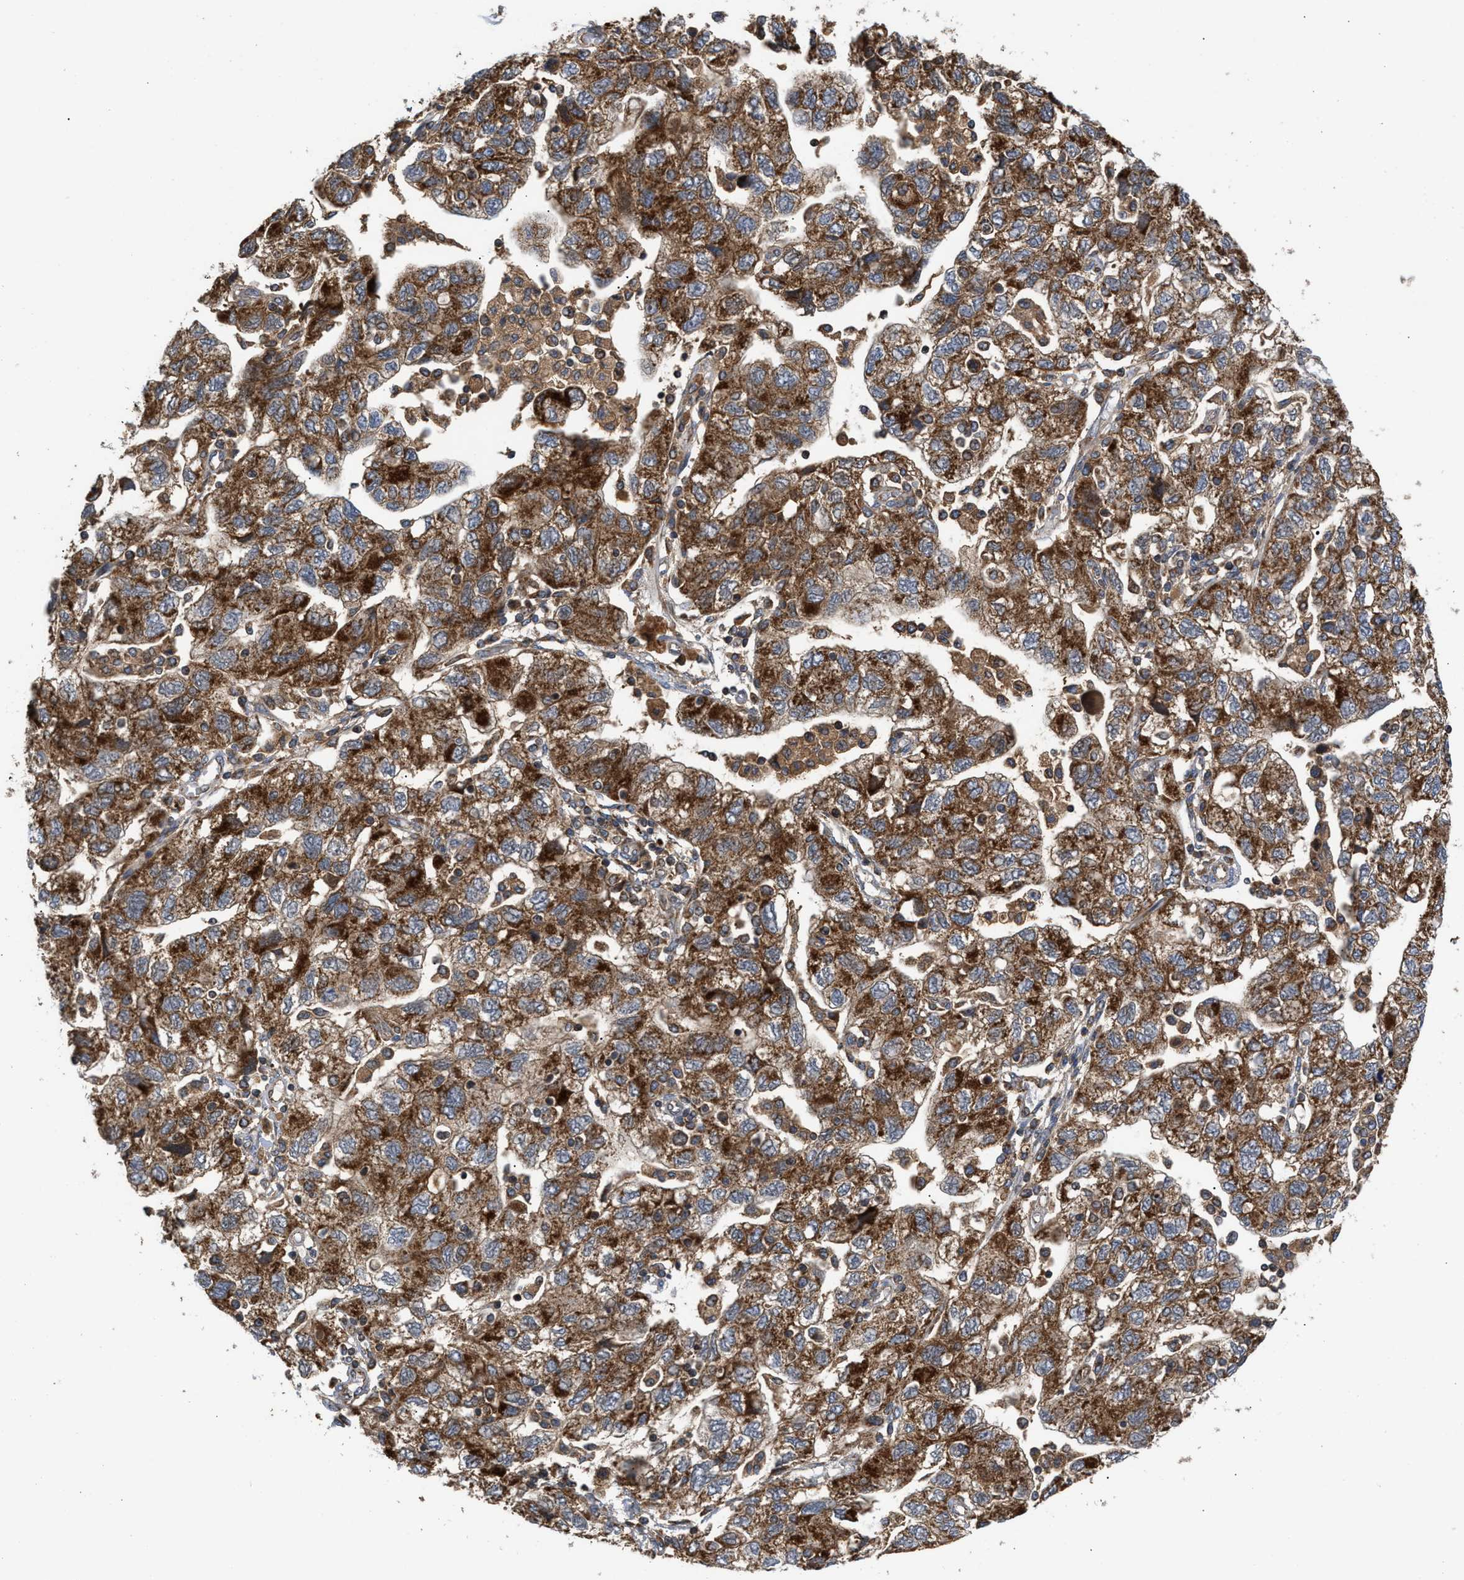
{"staining": {"intensity": "strong", "quantity": ">75%", "location": "cytoplasmic/membranous"}, "tissue": "ovarian cancer", "cell_type": "Tumor cells", "image_type": "cancer", "snomed": [{"axis": "morphology", "description": "Carcinoma, NOS"}, {"axis": "morphology", "description": "Cystadenocarcinoma, serous, NOS"}, {"axis": "topography", "description": "Ovary"}], "caption": "Ovarian carcinoma stained for a protein exhibits strong cytoplasmic/membranous positivity in tumor cells.", "gene": "TACO1", "patient": {"sex": "female", "age": 69}}